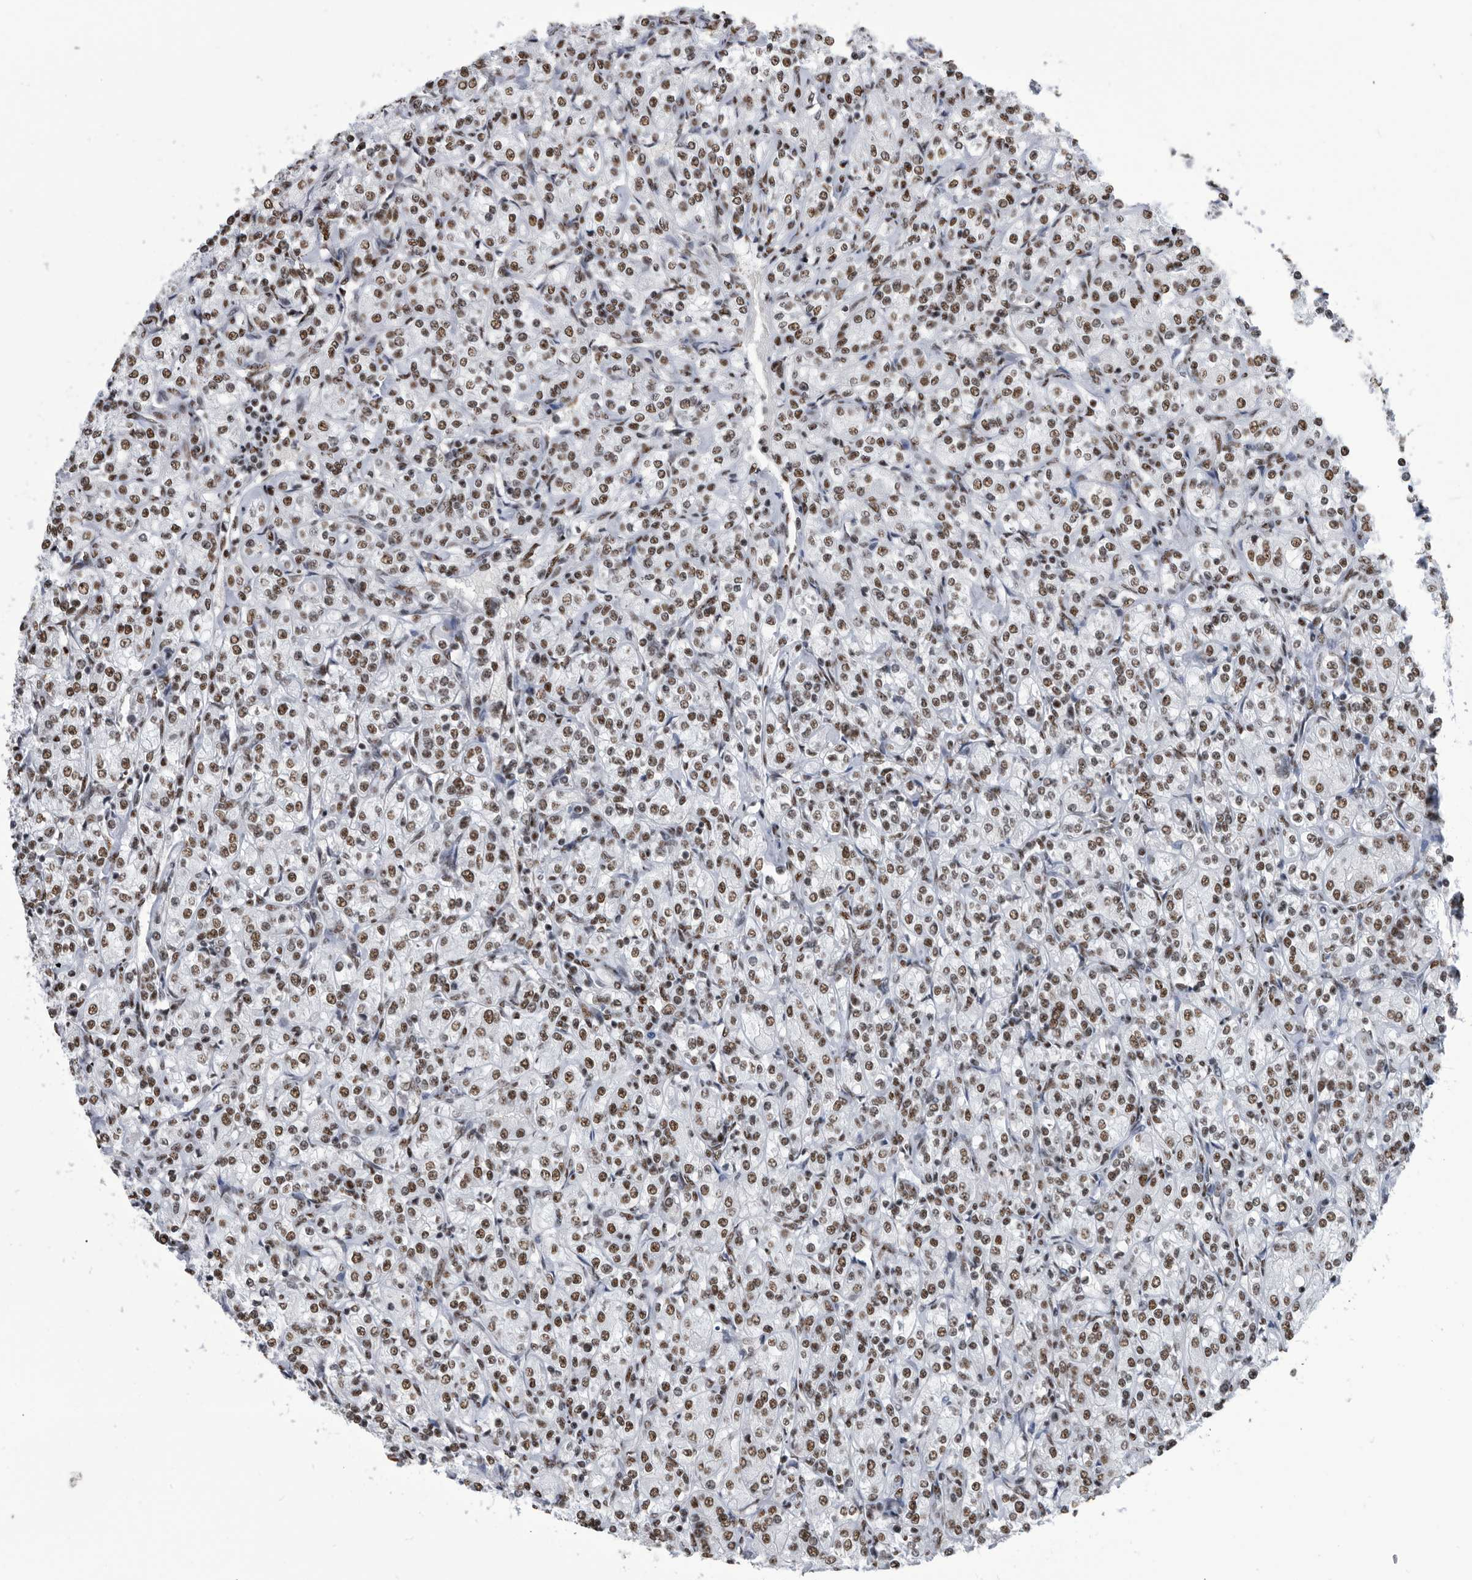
{"staining": {"intensity": "moderate", "quantity": ">75%", "location": "nuclear"}, "tissue": "renal cancer", "cell_type": "Tumor cells", "image_type": "cancer", "snomed": [{"axis": "morphology", "description": "Adenocarcinoma, NOS"}, {"axis": "topography", "description": "Kidney"}], "caption": "Human adenocarcinoma (renal) stained with a brown dye exhibits moderate nuclear positive staining in approximately >75% of tumor cells.", "gene": "SF3A1", "patient": {"sex": "male", "age": 77}}